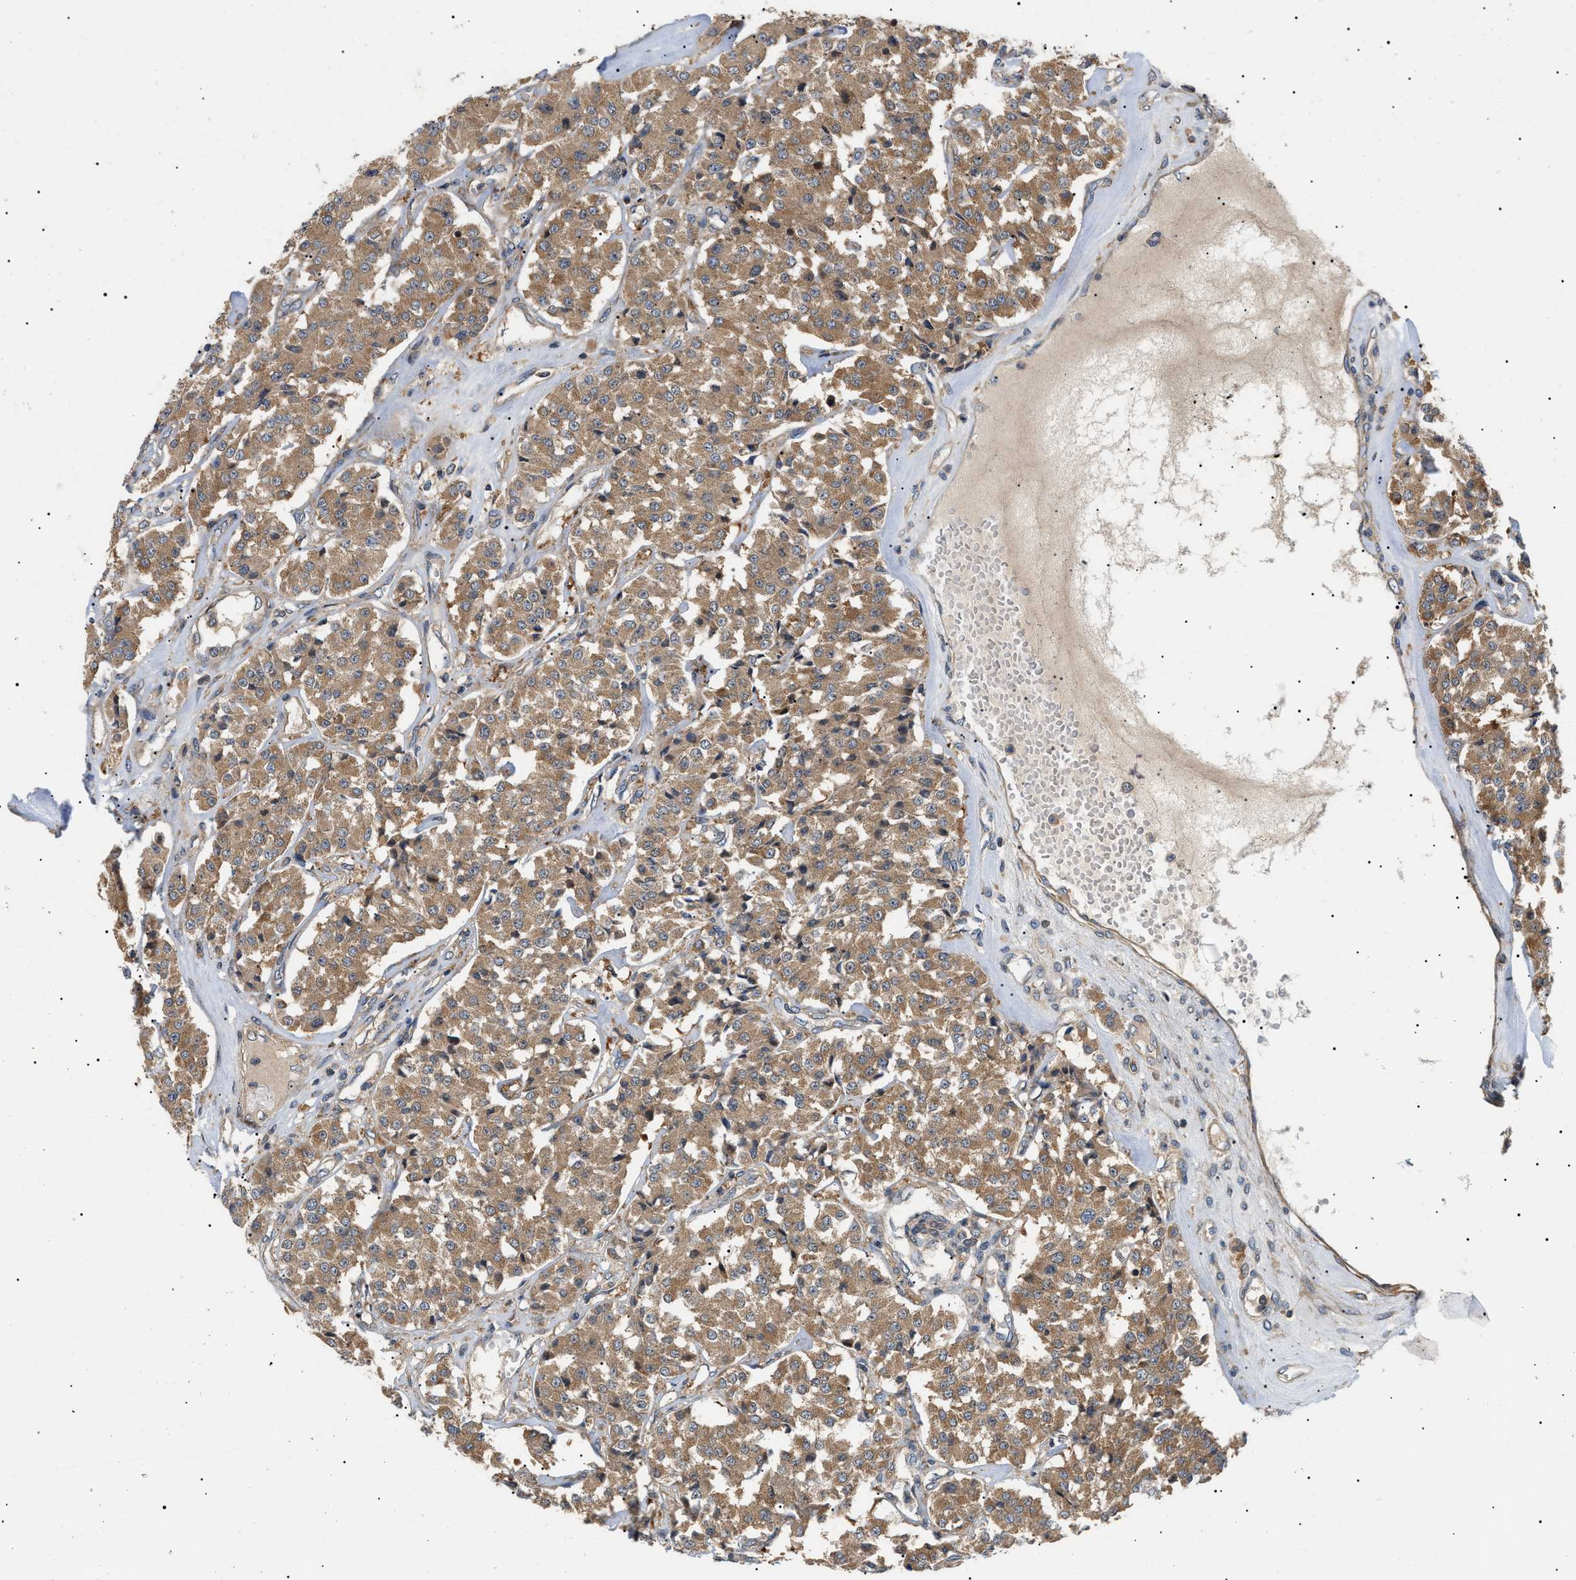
{"staining": {"intensity": "moderate", "quantity": ">75%", "location": "cytoplasmic/membranous"}, "tissue": "carcinoid", "cell_type": "Tumor cells", "image_type": "cancer", "snomed": [{"axis": "morphology", "description": "Carcinoid, malignant, NOS"}, {"axis": "topography", "description": "Pancreas"}], "caption": "This micrograph reveals immunohistochemistry (IHC) staining of human carcinoid (malignant), with medium moderate cytoplasmic/membranous positivity in approximately >75% of tumor cells.", "gene": "PPM1B", "patient": {"sex": "male", "age": 41}}